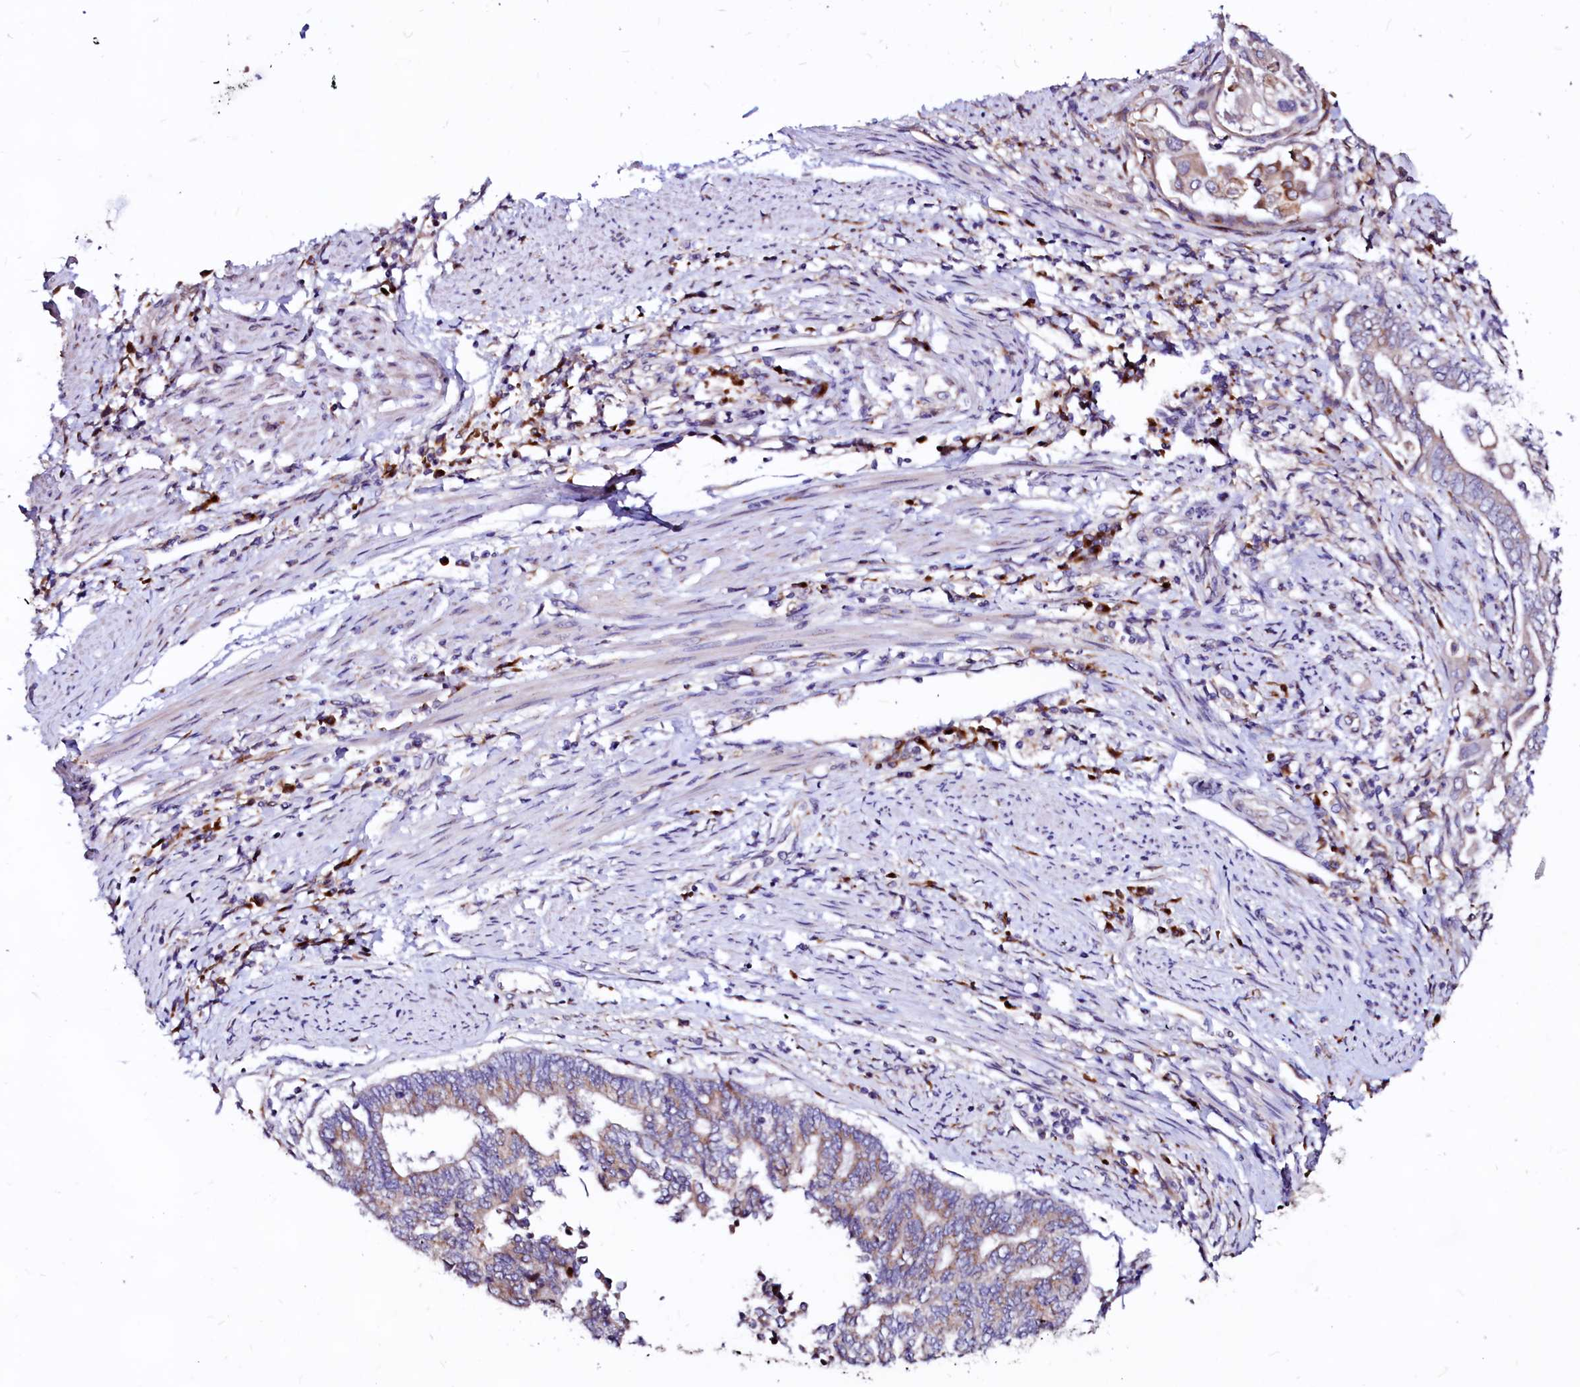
{"staining": {"intensity": "weak", "quantity": "25%-75%", "location": "cytoplasmic/membranous"}, "tissue": "endometrial cancer", "cell_type": "Tumor cells", "image_type": "cancer", "snomed": [{"axis": "morphology", "description": "Adenocarcinoma, NOS"}, {"axis": "topography", "description": "Uterus"}, {"axis": "topography", "description": "Endometrium"}], "caption": "This is a photomicrograph of immunohistochemistry (IHC) staining of endometrial adenocarcinoma, which shows weak staining in the cytoplasmic/membranous of tumor cells.", "gene": "LMAN1", "patient": {"sex": "female", "age": 70}}